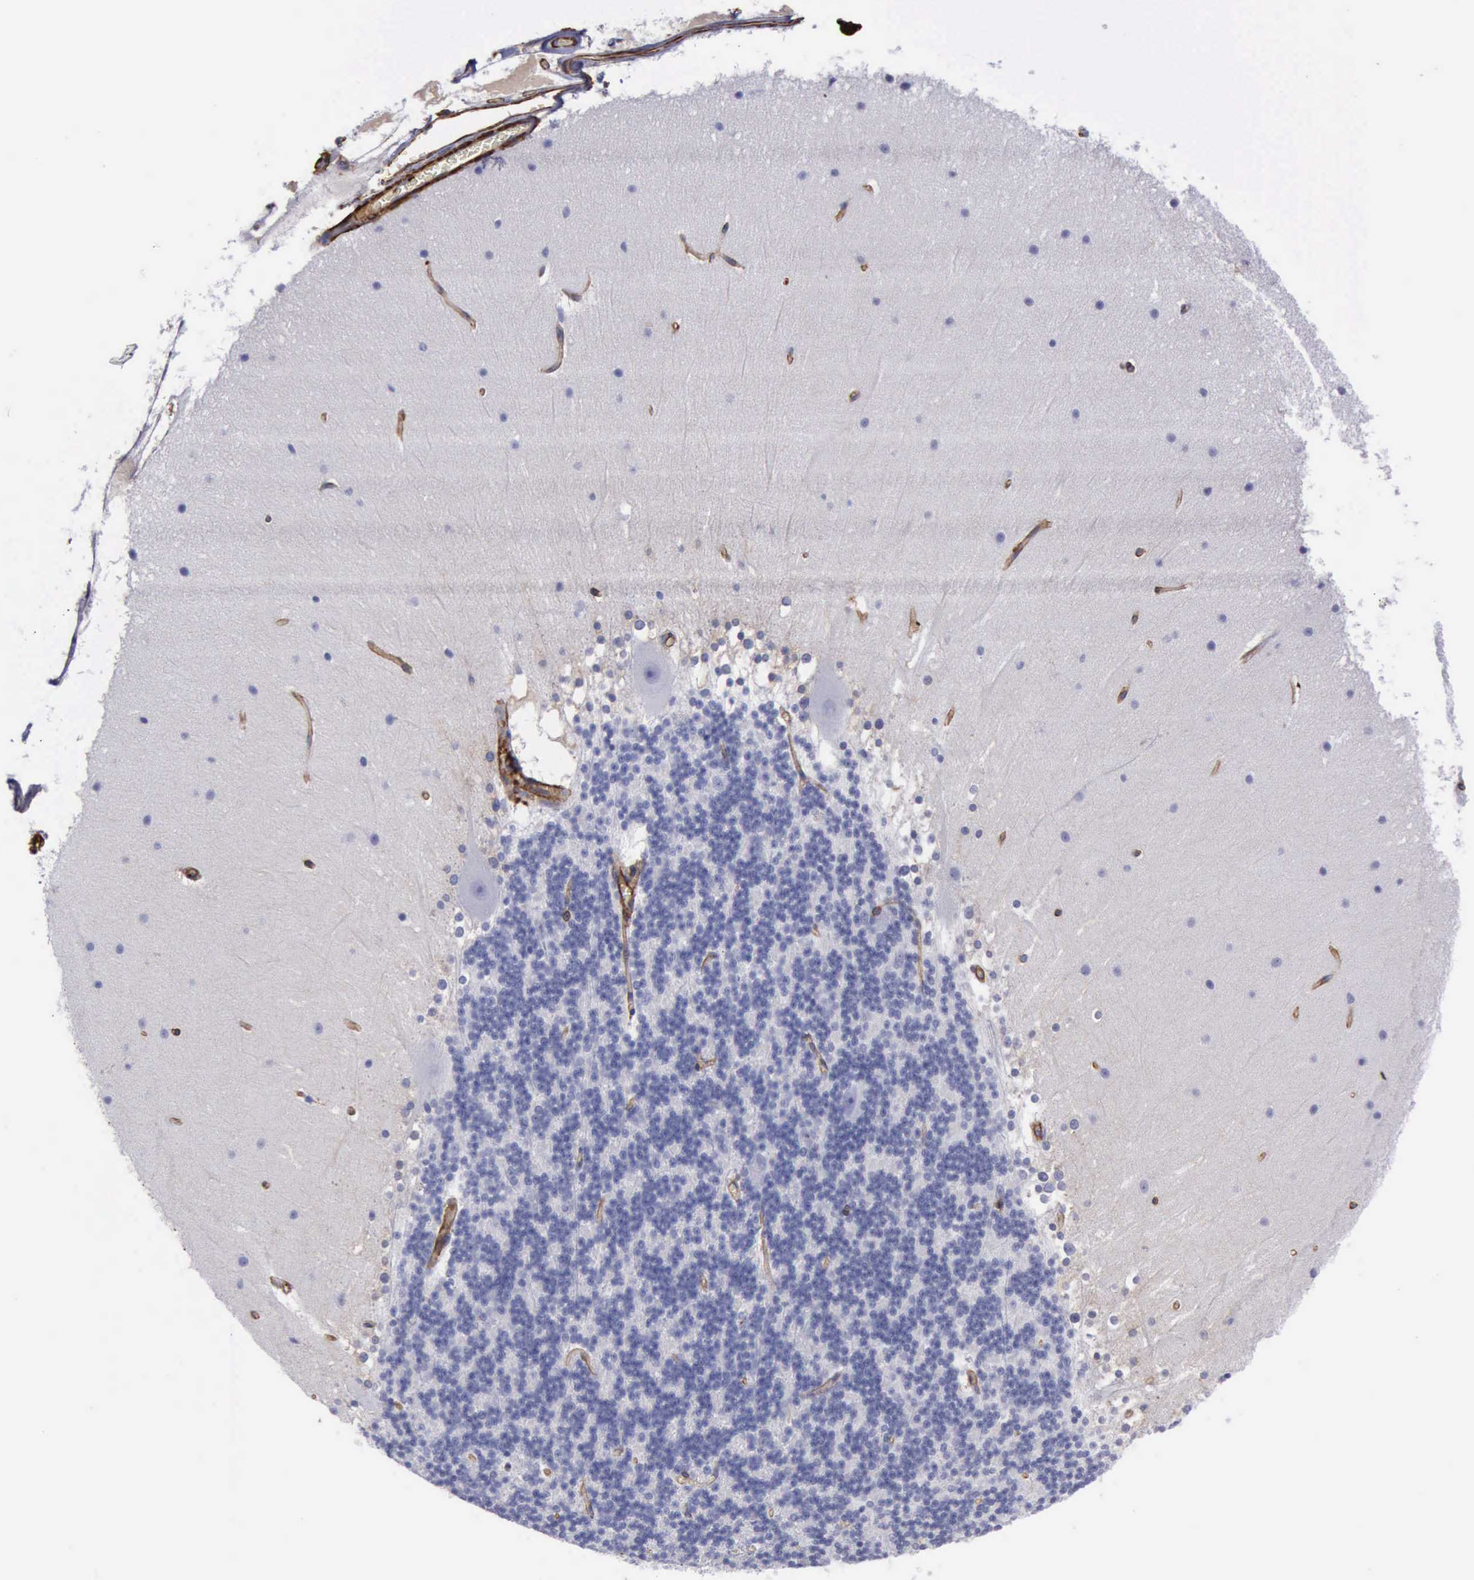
{"staining": {"intensity": "negative", "quantity": "none", "location": "none"}, "tissue": "cerebellum", "cell_type": "Cells in granular layer", "image_type": "normal", "snomed": [{"axis": "morphology", "description": "Normal tissue, NOS"}, {"axis": "topography", "description": "Cerebellum"}], "caption": "Immunohistochemical staining of benign human cerebellum demonstrates no significant positivity in cells in granular layer.", "gene": "FLNA", "patient": {"sex": "female", "age": 19}}